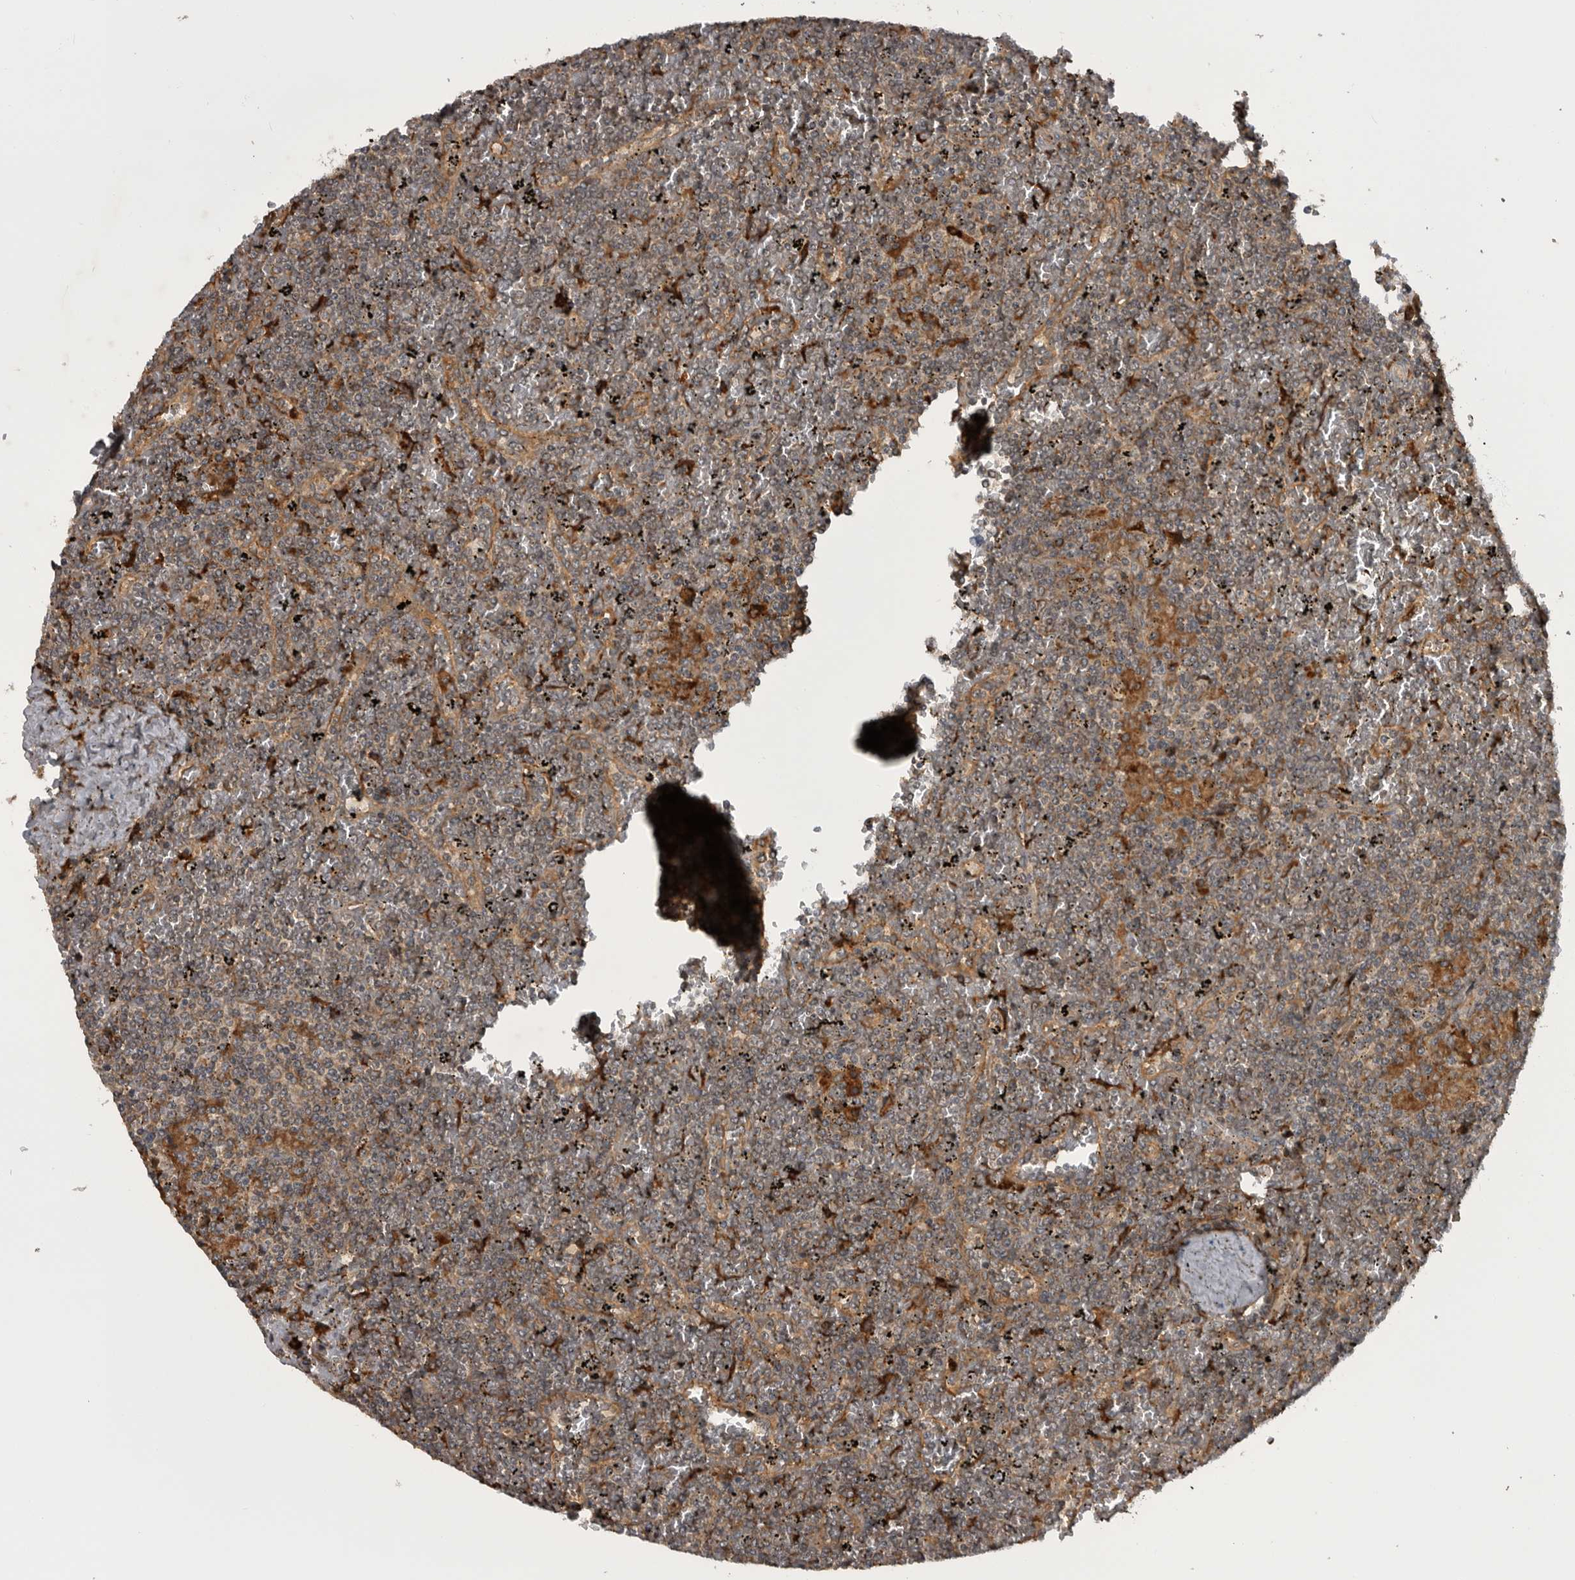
{"staining": {"intensity": "negative", "quantity": "none", "location": "none"}, "tissue": "lymphoma", "cell_type": "Tumor cells", "image_type": "cancer", "snomed": [{"axis": "morphology", "description": "Malignant lymphoma, non-Hodgkin's type, Low grade"}, {"axis": "topography", "description": "Spleen"}], "caption": "Image shows no significant protein staining in tumor cells of lymphoma.", "gene": "RAB3GAP2", "patient": {"sex": "female", "age": 19}}